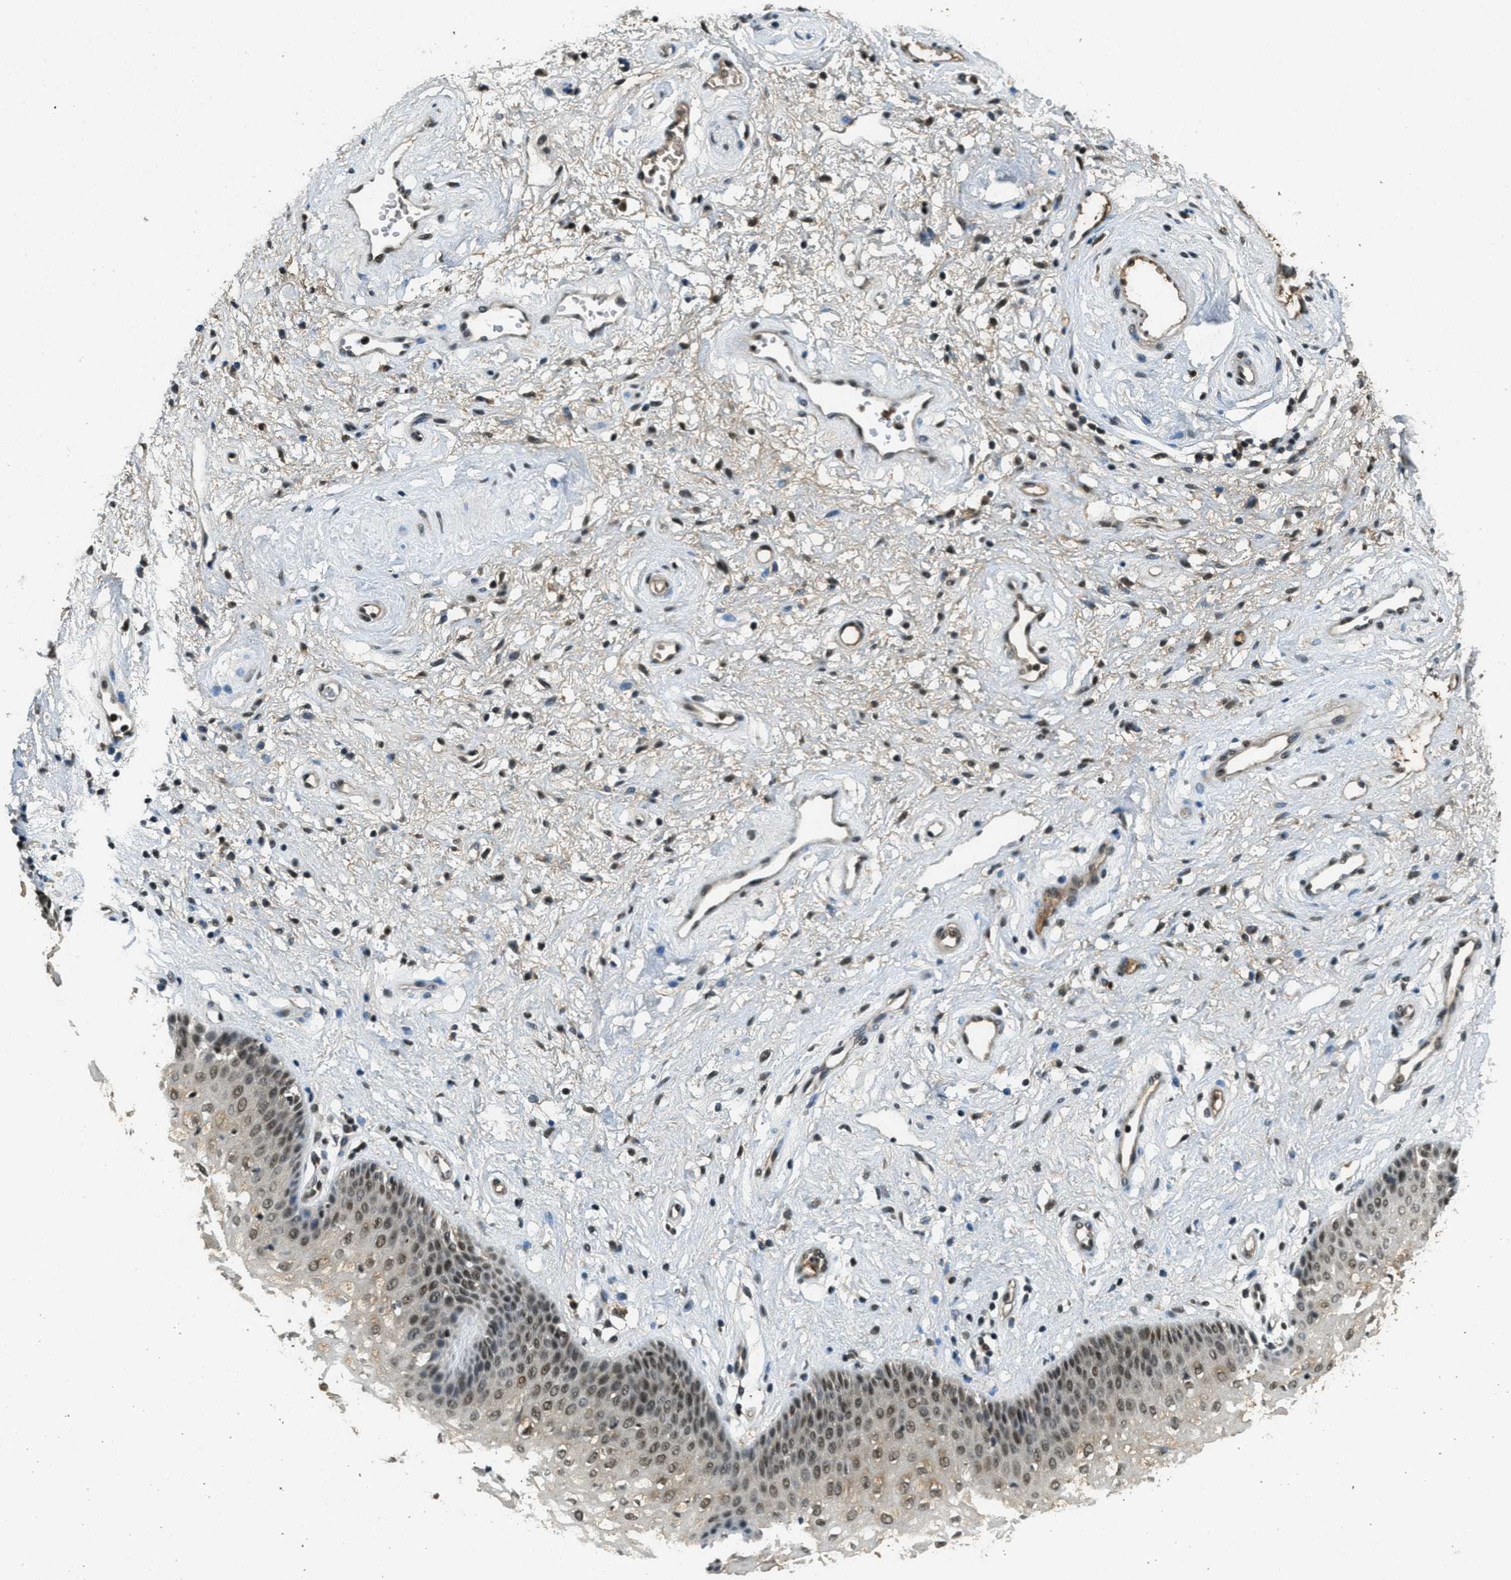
{"staining": {"intensity": "moderate", "quantity": ">75%", "location": "nuclear"}, "tissue": "vagina", "cell_type": "Squamous epithelial cells", "image_type": "normal", "snomed": [{"axis": "morphology", "description": "Normal tissue, NOS"}, {"axis": "topography", "description": "Vagina"}], "caption": "Immunohistochemistry (IHC) photomicrograph of normal vagina: vagina stained using IHC reveals medium levels of moderate protein expression localized specifically in the nuclear of squamous epithelial cells, appearing as a nuclear brown color.", "gene": "ZNF148", "patient": {"sex": "female", "age": 34}}